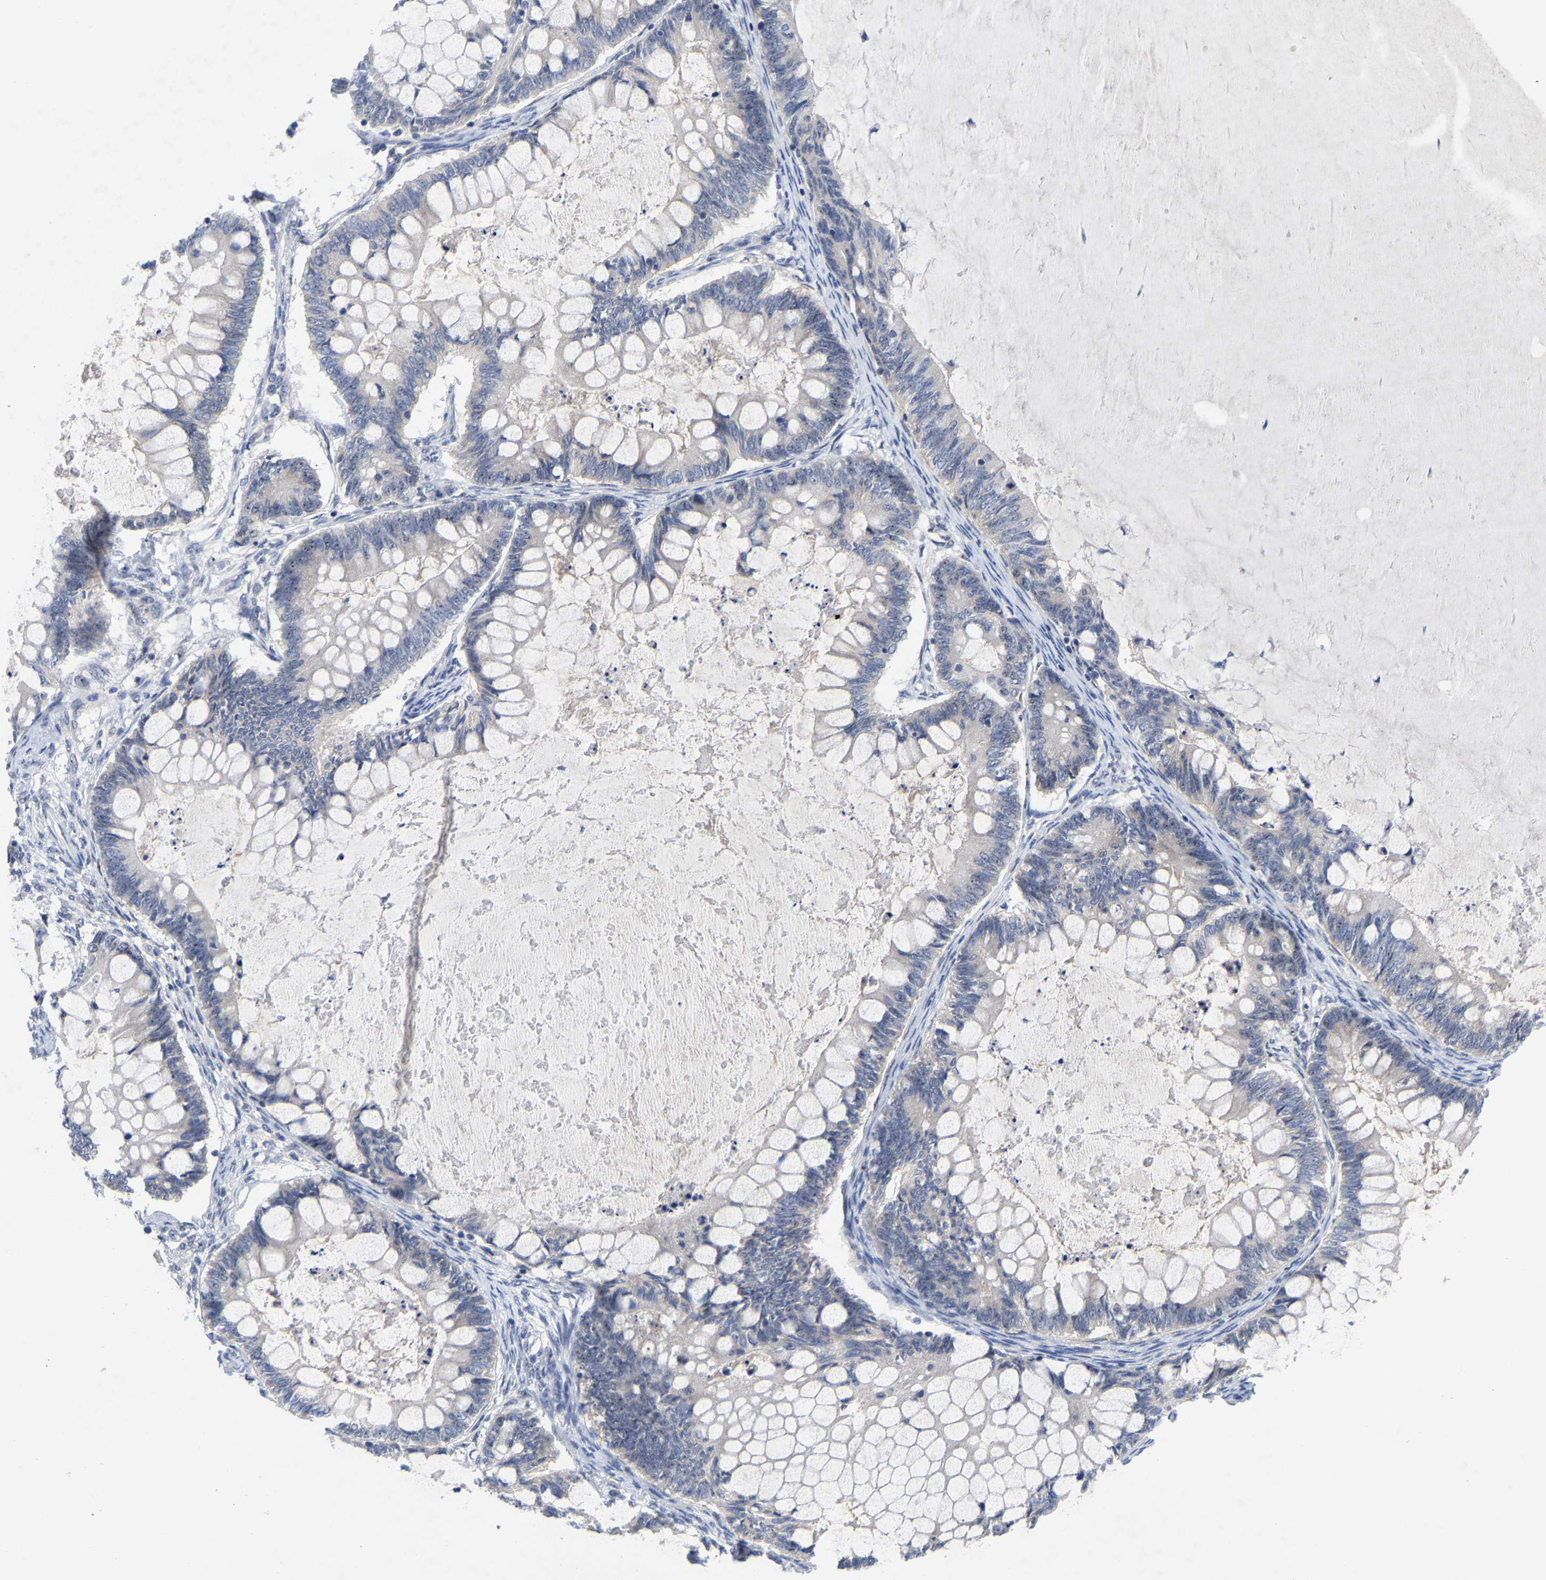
{"staining": {"intensity": "negative", "quantity": "none", "location": "none"}, "tissue": "ovarian cancer", "cell_type": "Tumor cells", "image_type": "cancer", "snomed": [{"axis": "morphology", "description": "Cystadenocarcinoma, mucinous, NOS"}, {"axis": "topography", "description": "Ovary"}], "caption": "The IHC histopathology image has no significant expression in tumor cells of ovarian cancer tissue. (DAB (3,3'-diaminobenzidine) immunohistochemistry visualized using brightfield microscopy, high magnification).", "gene": "NLE1", "patient": {"sex": "female", "age": 61}}